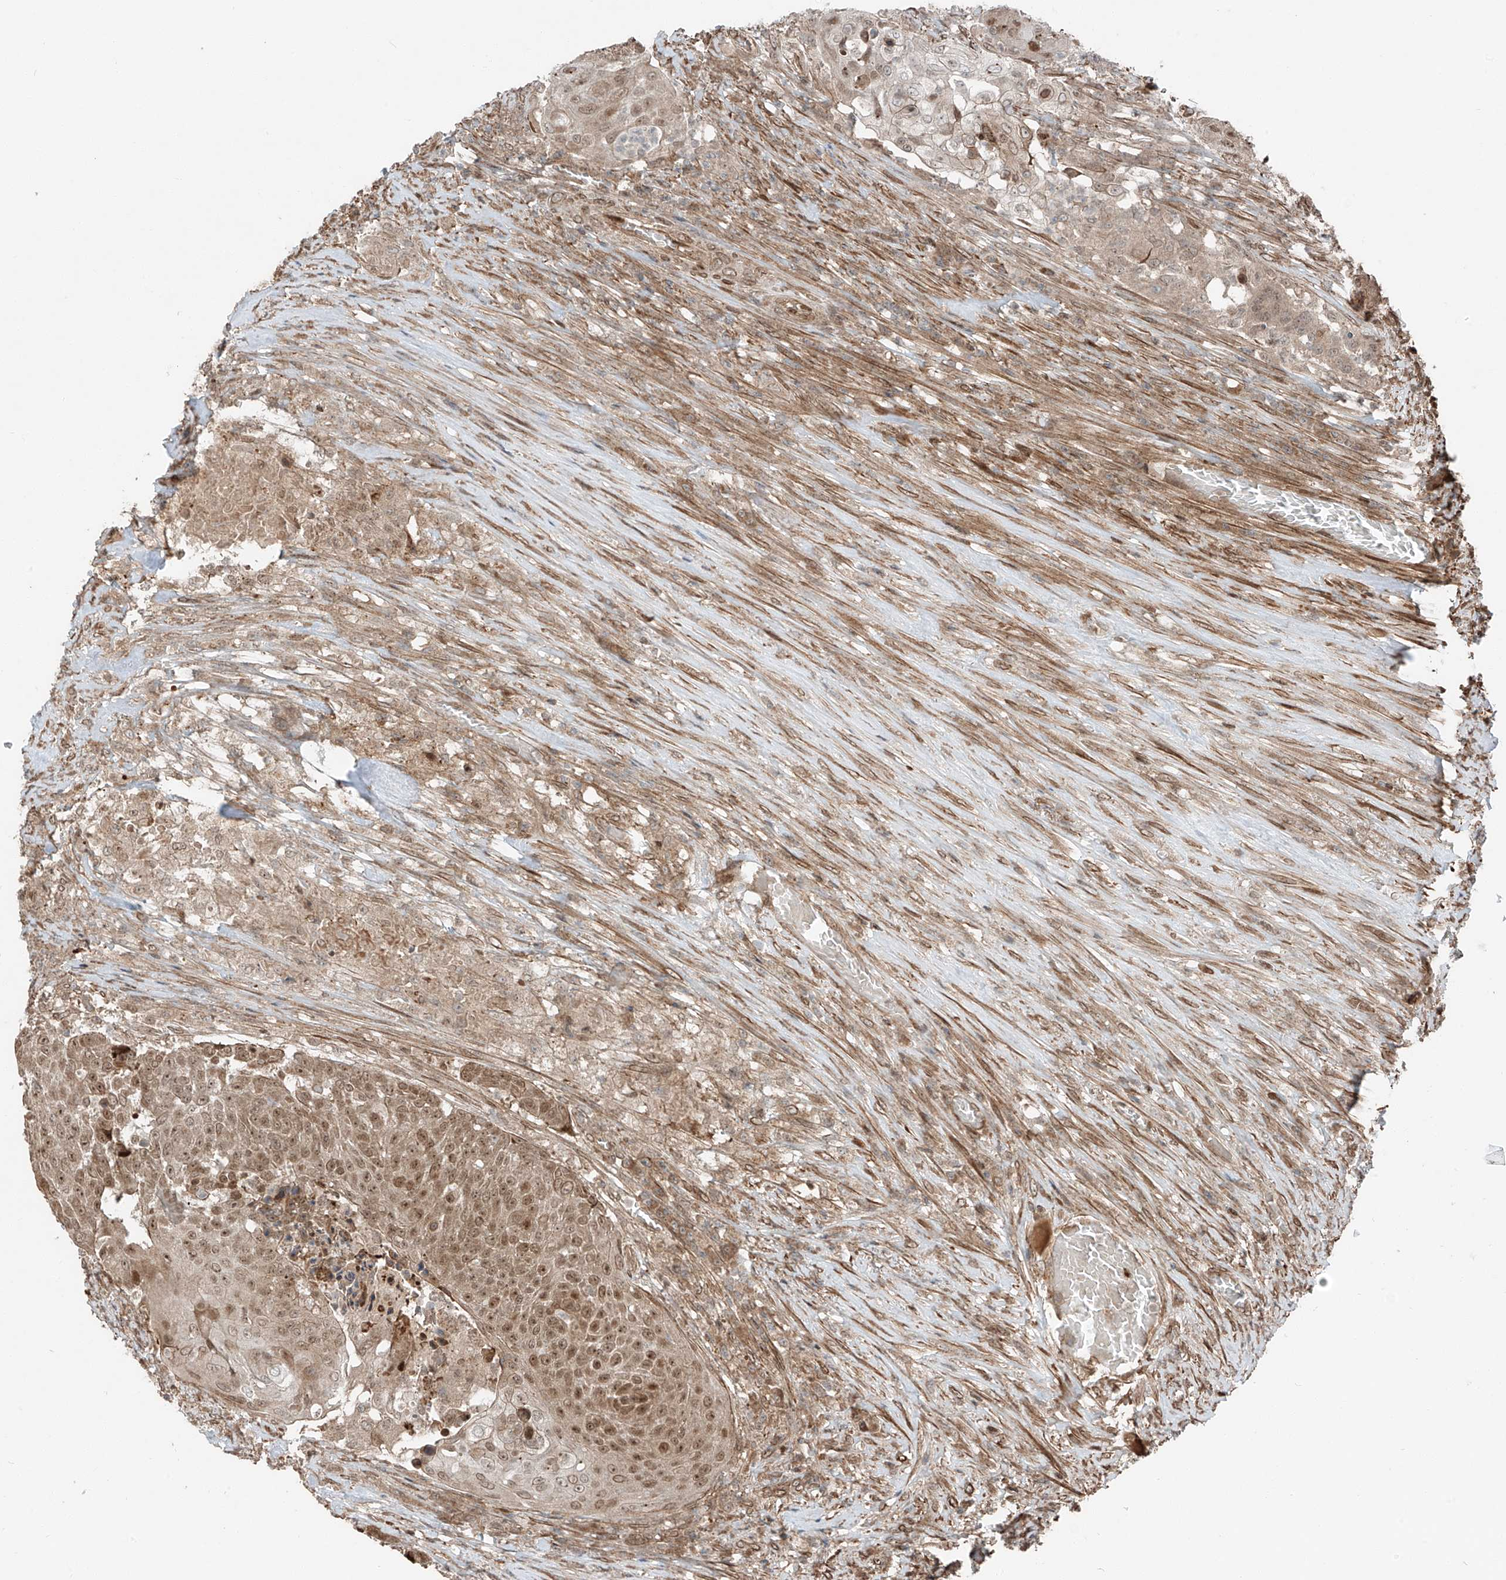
{"staining": {"intensity": "moderate", "quantity": ">75%", "location": "cytoplasmic/membranous,nuclear"}, "tissue": "urothelial cancer", "cell_type": "Tumor cells", "image_type": "cancer", "snomed": [{"axis": "morphology", "description": "Urothelial carcinoma, High grade"}, {"axis": "topography", "description": "Urinary bladder"}], "caption": "Brown immunohistochemical staining in urothelial cancer exhibits moderate cytoplasmic/membranous and nuclear staining in about >75% of tumor cells.", "gene": "CEP162", "patient": {"sex": "female", "age": 63}}